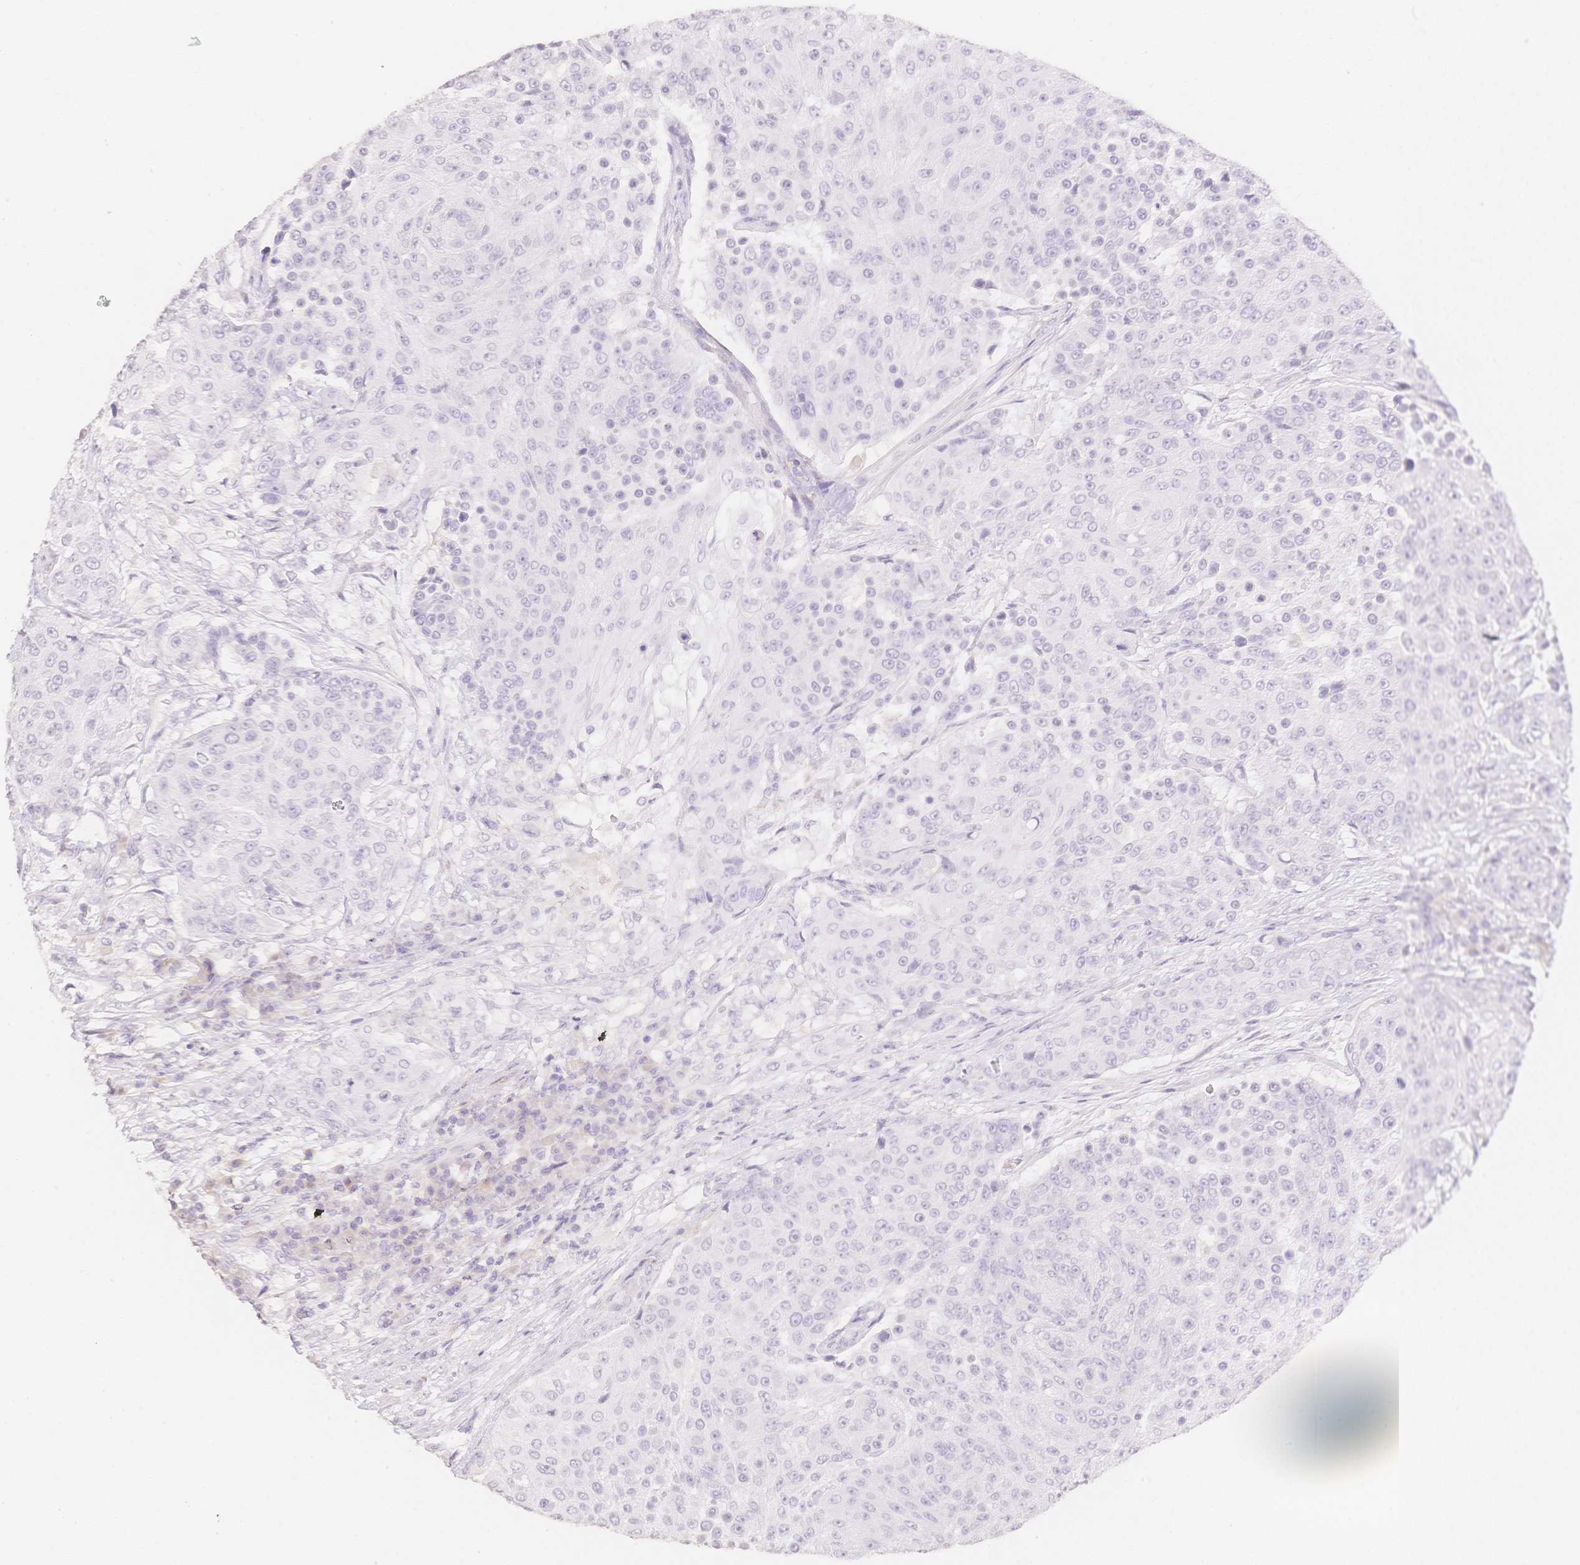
{"staining": {"intensity": "negative", "quantity": "none", "location": "none"}, "tissue": "urothelial cancer", "cell_type": "Tumor cells", "image_type": "cancer", "snomed": [{"axis": "morphology", "description": "Urothelial carcinoma, High grade"}, {"axis": "topography", "description": "Urinary bladder"}], "caption": "This histopathology image is of high-grade urothelial carcinoma stained with immunohistochemistry to label a protein in brown with the nuclei are counter-stained blue. There is no positivity in tumor cells.", "gene": "HCRTR2", "patient": {"sex": "female", "age": 63}}